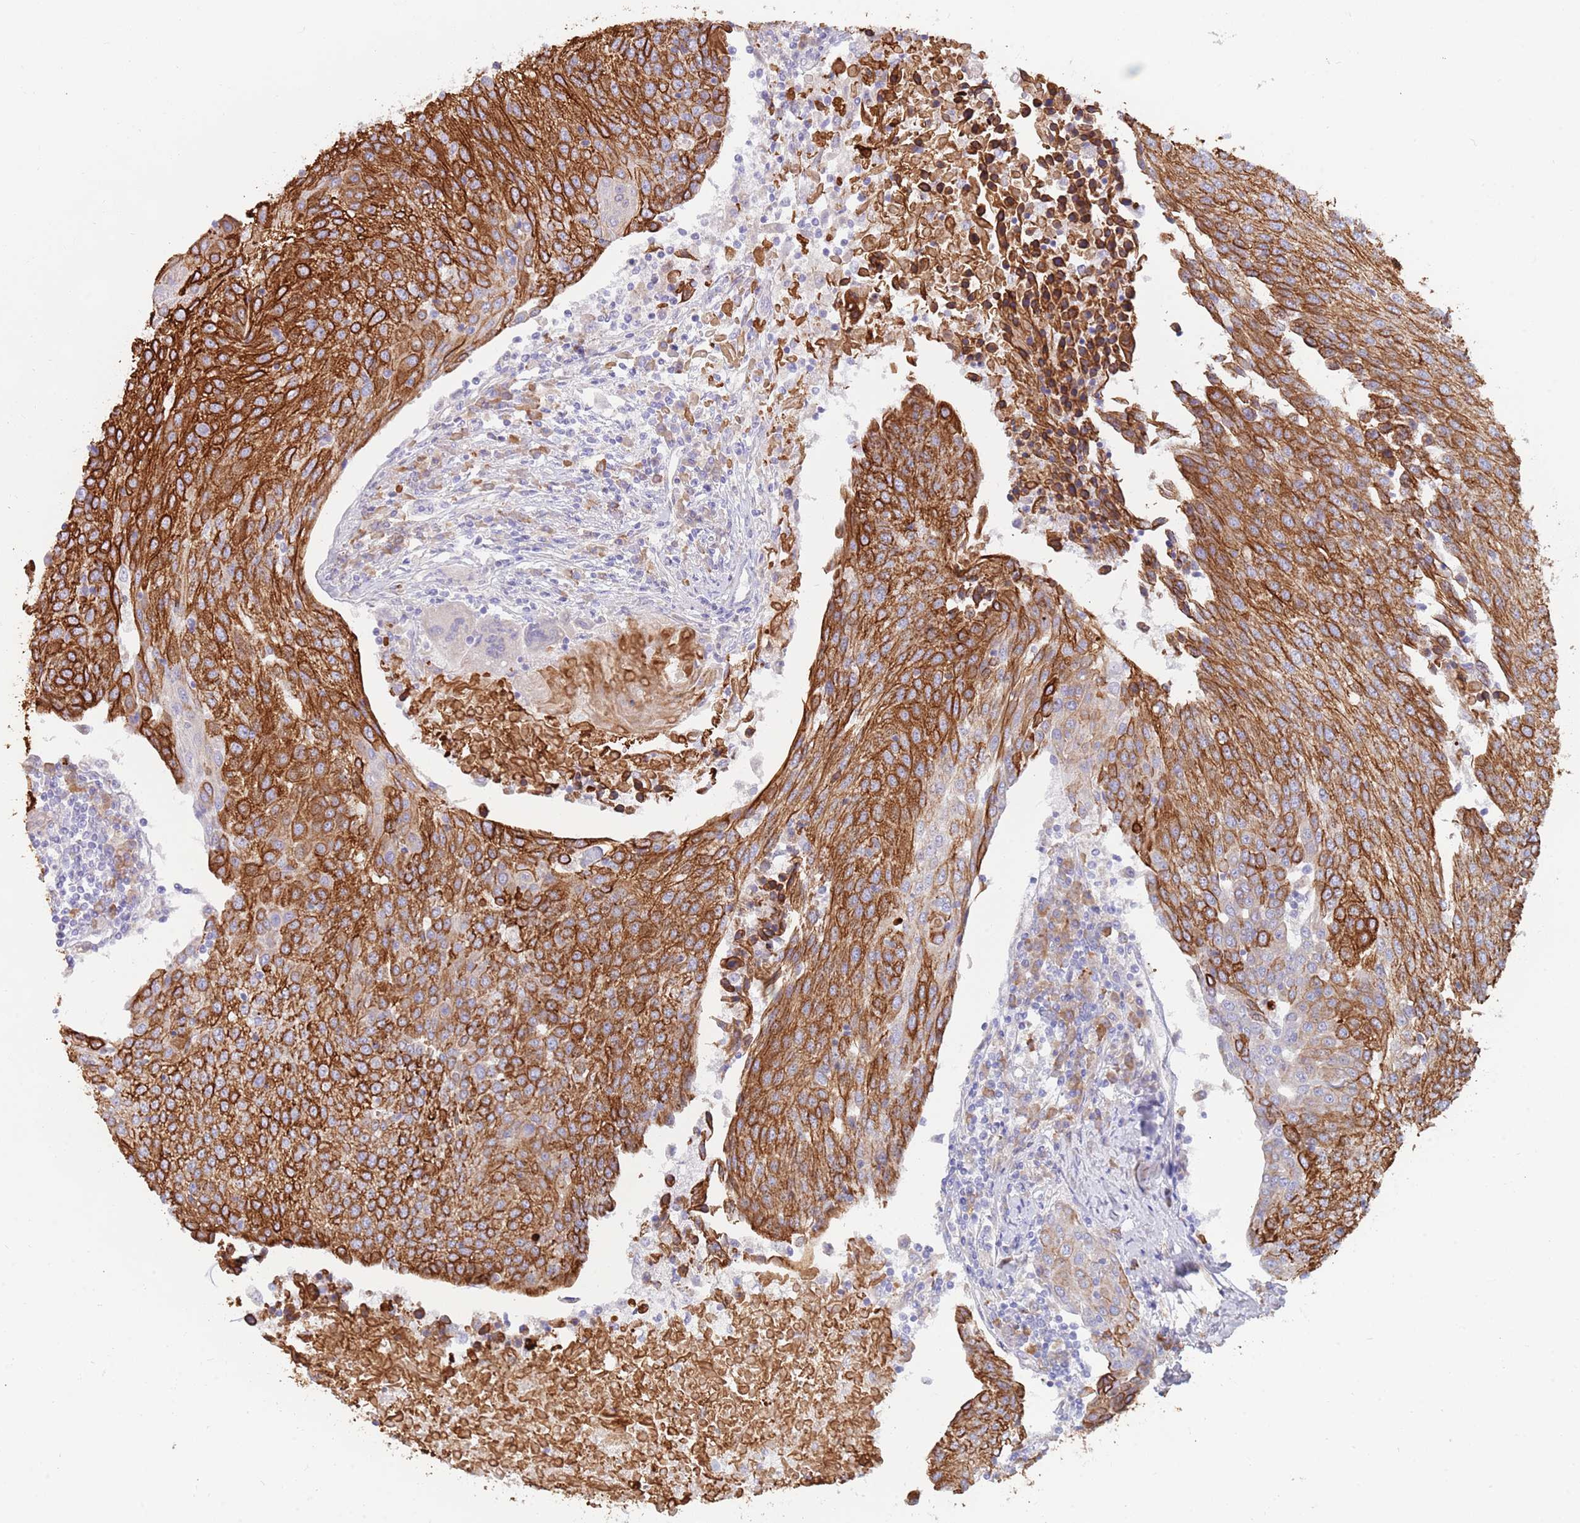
{"staining": {"intensity": "strong", "quantity": ">75%", "location": "cytoplasmic/membranous"}, "tissue": "urothelial cancer", "cell_type": "Tumor cells", "image_type": "cancer", "snomed": [{"axis": "morphology", "description": "Urothelial carcinoma, High grade"}, {"axis": "topography", "description": "Urinary bladder"}], "caption": "The photomicrograph demonstrates a brown stain indicating the presence of a protein in the cytoplasmic/membranous of tumor cells in urothelial cancer. Nuclei are stained in blue.", "gene": "CCDC149", "patient": {"sex": "female", "age": 85}}